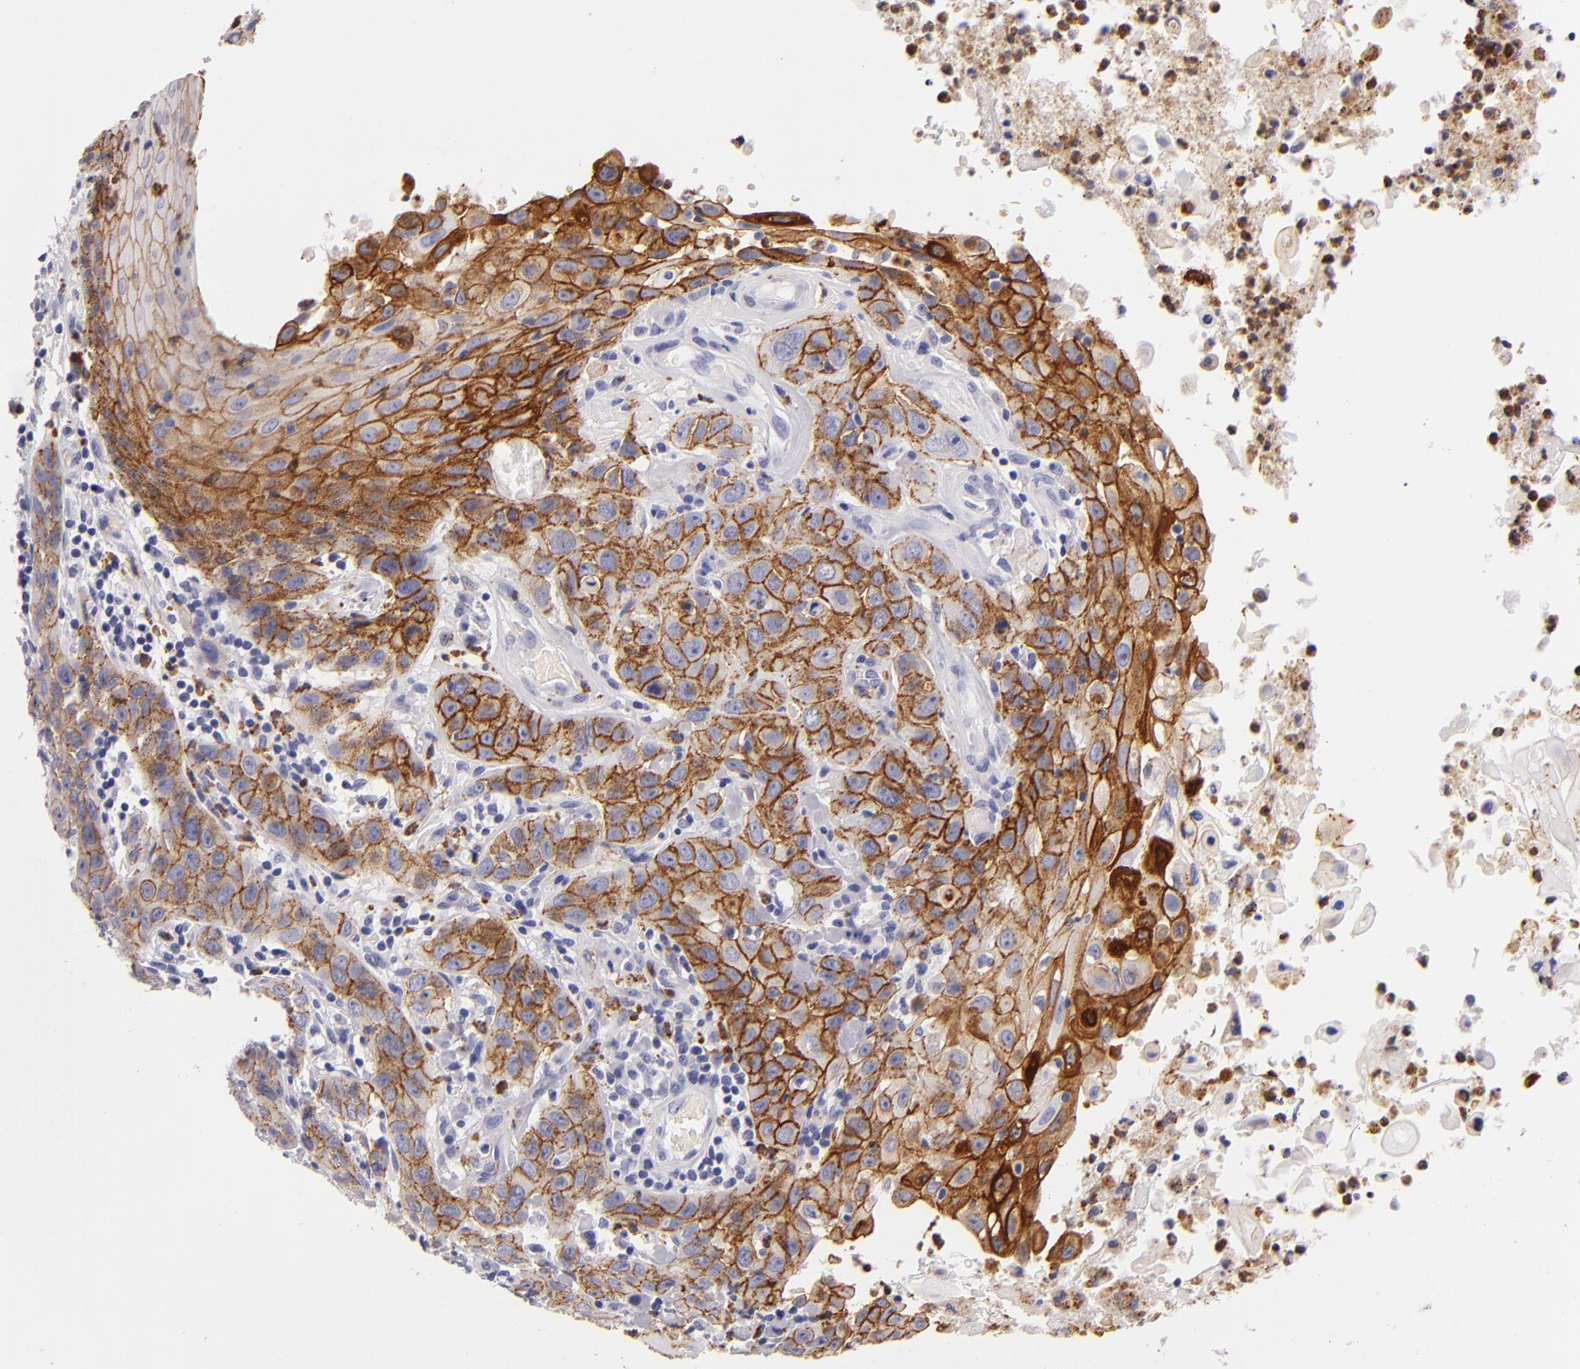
{"staining": {"intensity": "moderate", "quantity": ">75%", "location": "cytoplasmic/membranous"}, "tissue": "skin cancer", "cell_type": "Tumor cells", "image_type": "cancer", "snomed": [{"axis": "morphology", "description": "Squamous cell carcinoma, NOS"}, {"axis": "topography", "description": "Skin"}], "caption": "An image of human skin squamous cell carcinoma stained for a protein shows moderate cytoplasmic/membranous brown staining in tumor cells.", "gene": "CDH3", "patient": {"sex": "male", "age": 84}}